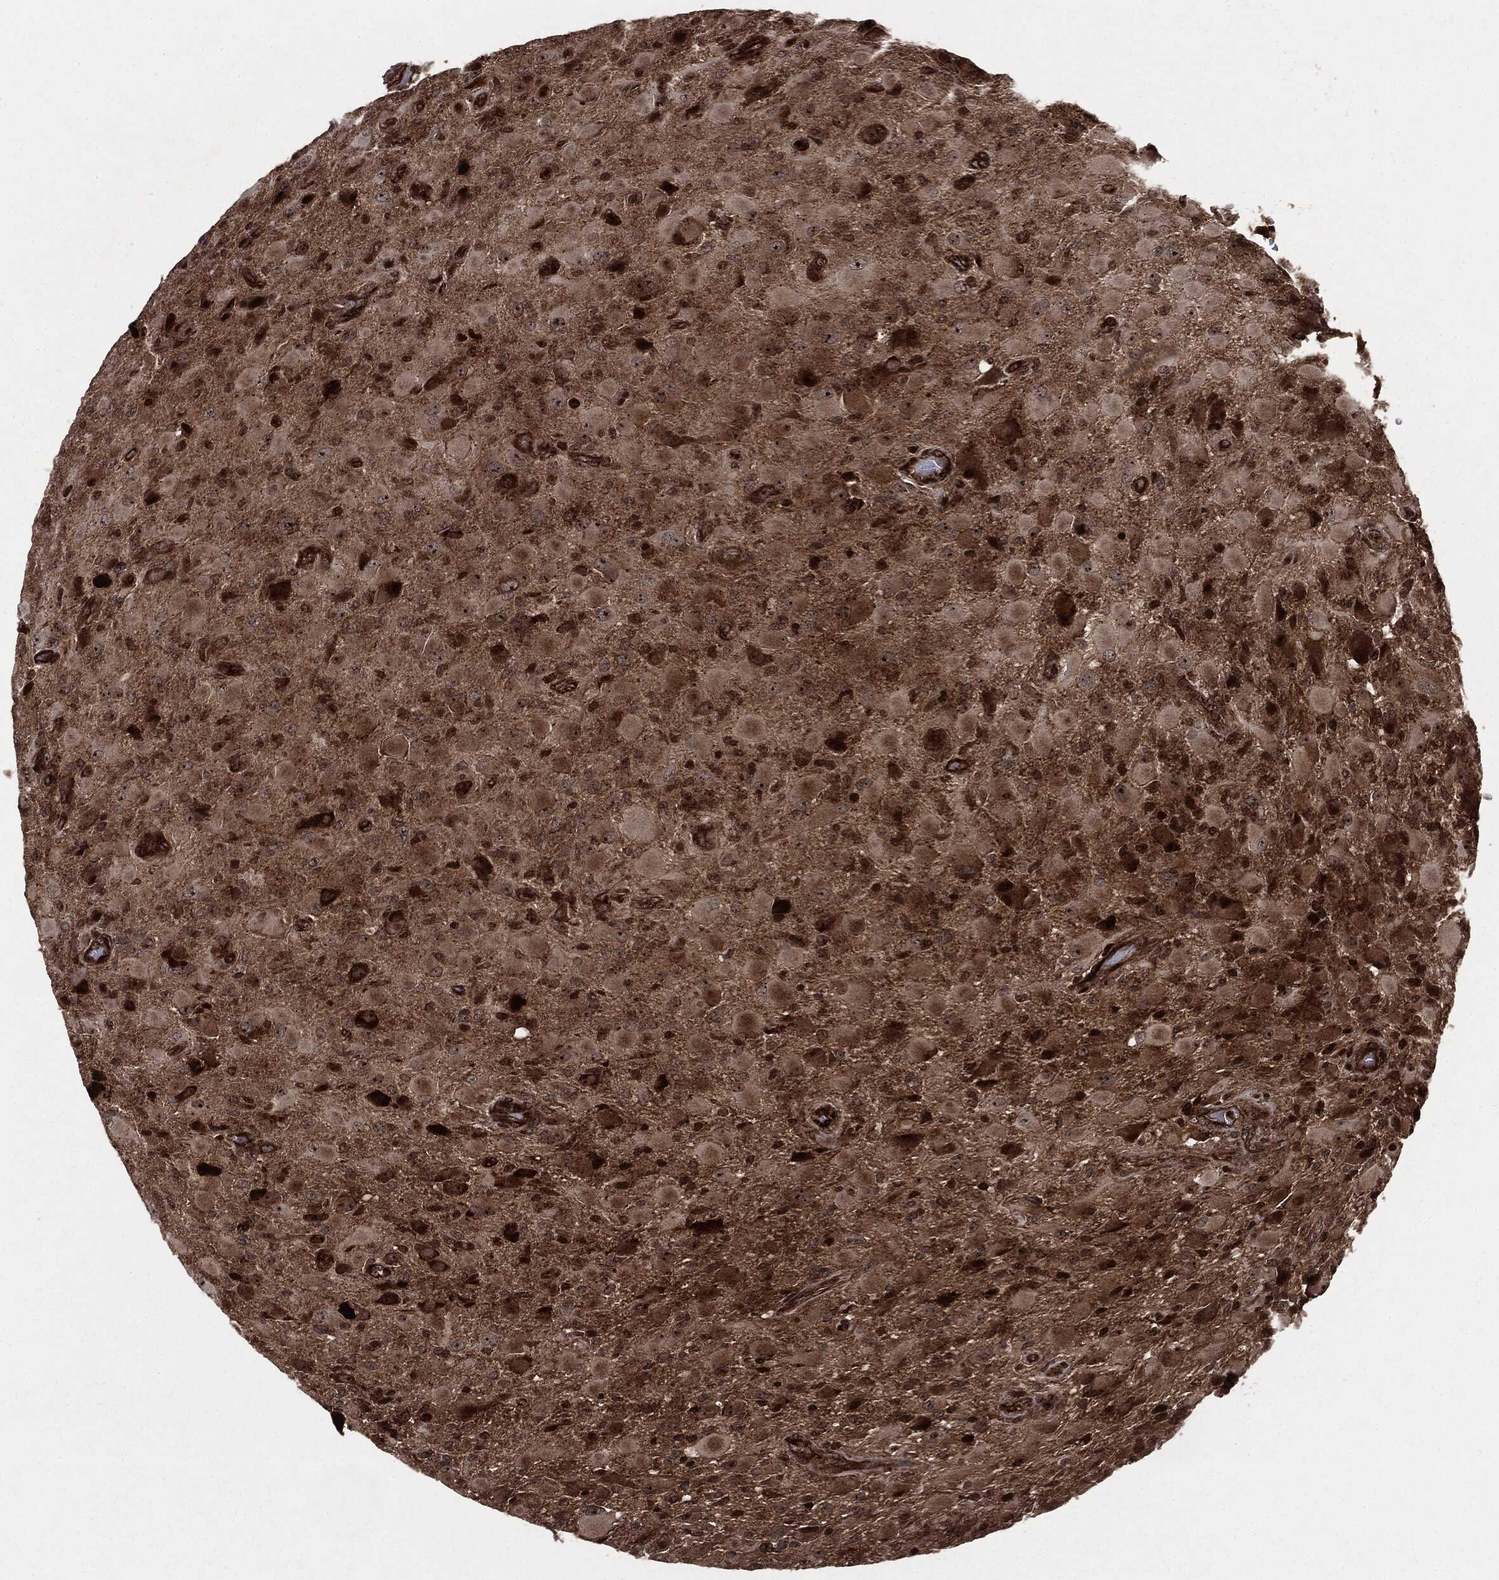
{"staining": {"intensity": "strong", "quantity": ">75%", "location": "cytoplasmic/membranous,nuclear"}, "tissue": "glioma", "cell_type": "Tumor cells", "image_type": "cancer", "snomed": [{"axis": "morphology", "description": "Glioma, malignant, High grade"}, {"axis": "topography", "description": "Cerebral cortex"}], "caption": "A high amount of strong cytoplasmic/membranous and nuclear positivity is identified in about >75% of tumor cells in glioma tissue.", "gene": "CARD6", "patient": {"sex": "male", "age": 35}}